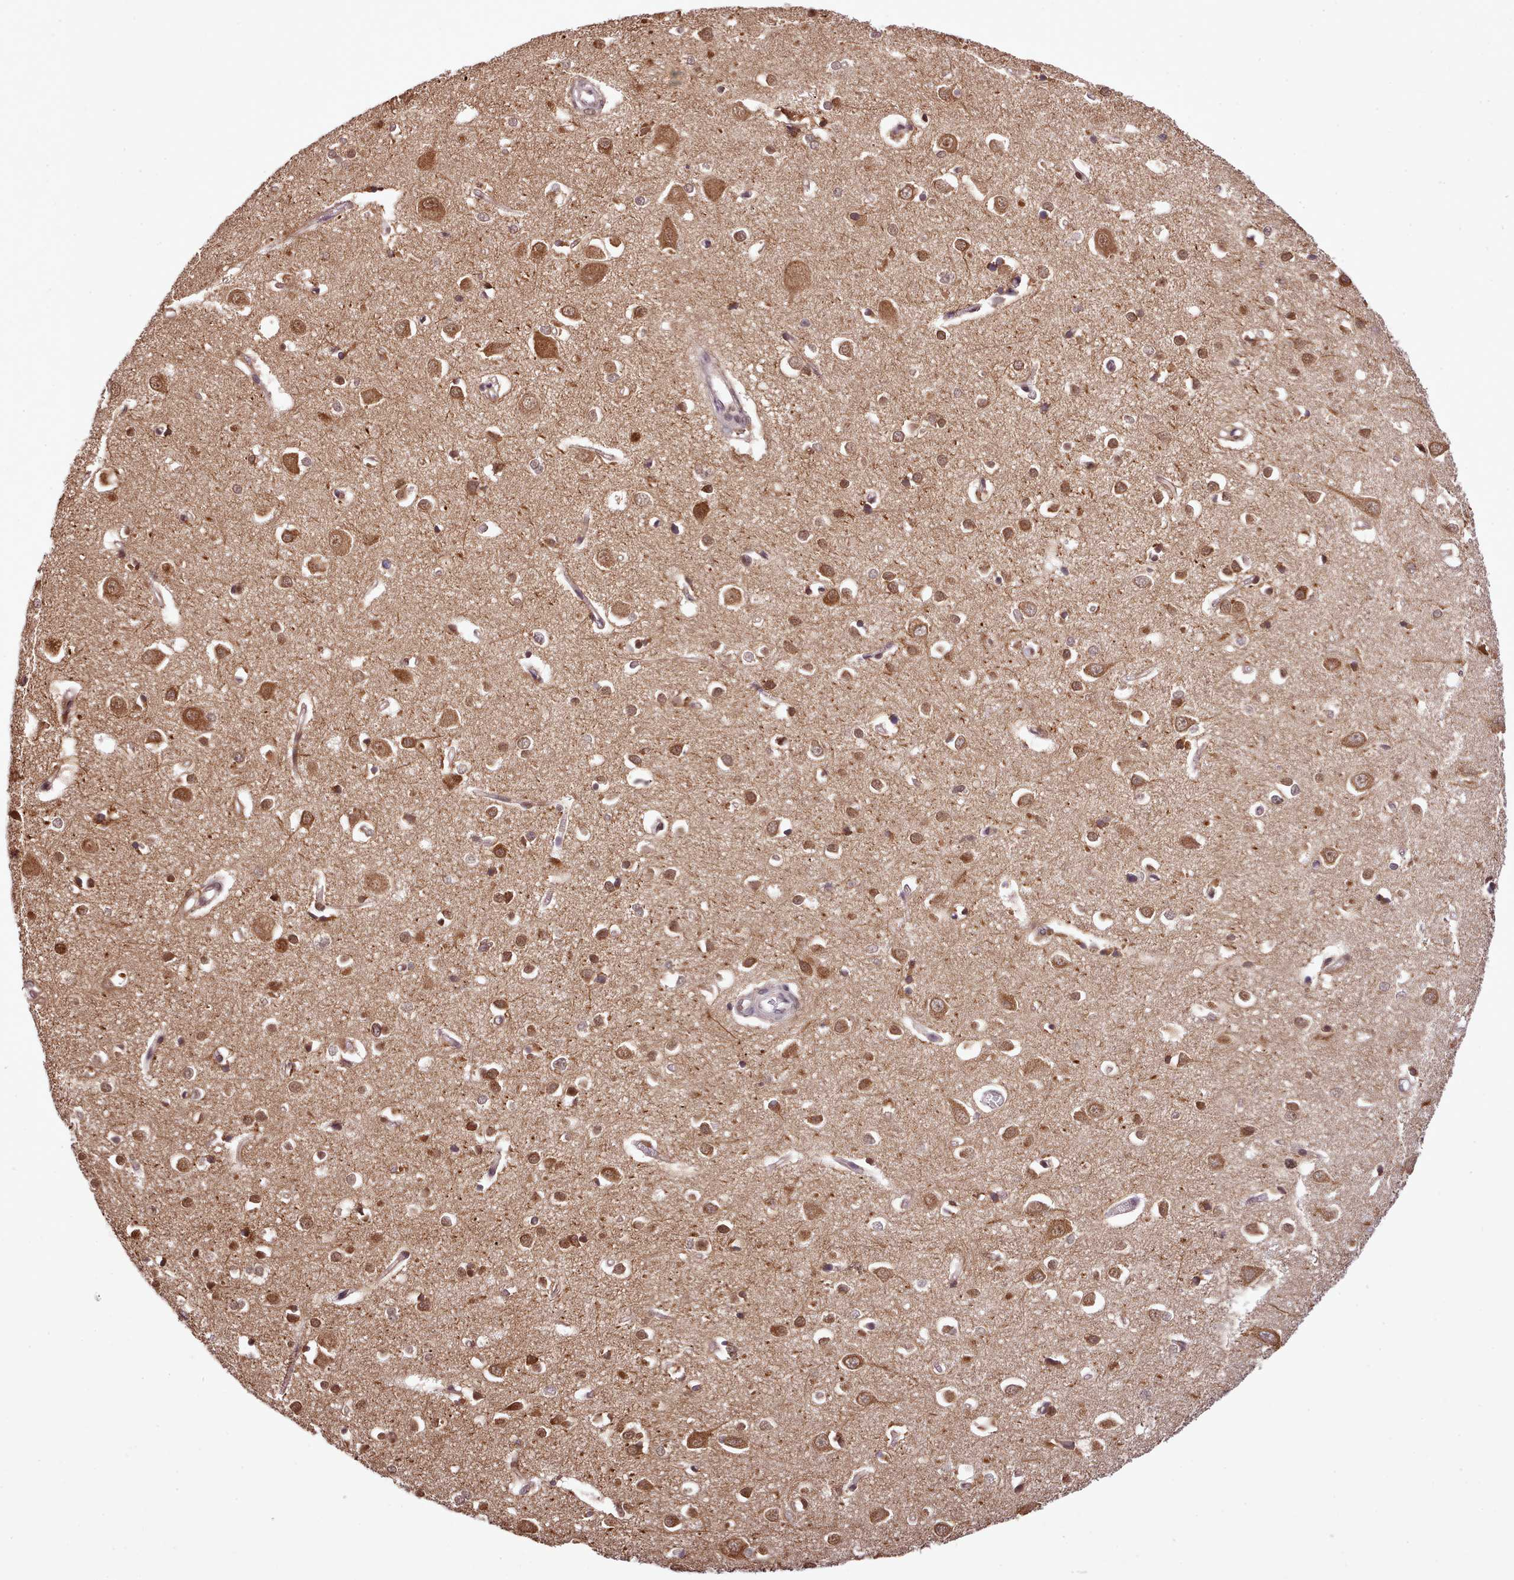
{"staining": {"intensity": "weak", "quantity": "25%-75%", "location": "cytoplasmic/membranous"}, "tissue": "cerebral cortex", "cell_type": "Endothelial cells", "image_type": "normal", "snomed": [{"axis": "morphology", "description": "Normal tissue, NOS"}, {"axis": "topography", "description": "Cerebral cortex"}], "caption": "Endothelial cells demonstrate weak cytoplasmic/membranous staining in approximately 25%-75% of cells in unremarkable cerebral cortex. (brown staining indicates protein expression, while blue staining denotes nuclei).", "gene": "HOXB7", "patient": {"sex": "female", "age": 64}}